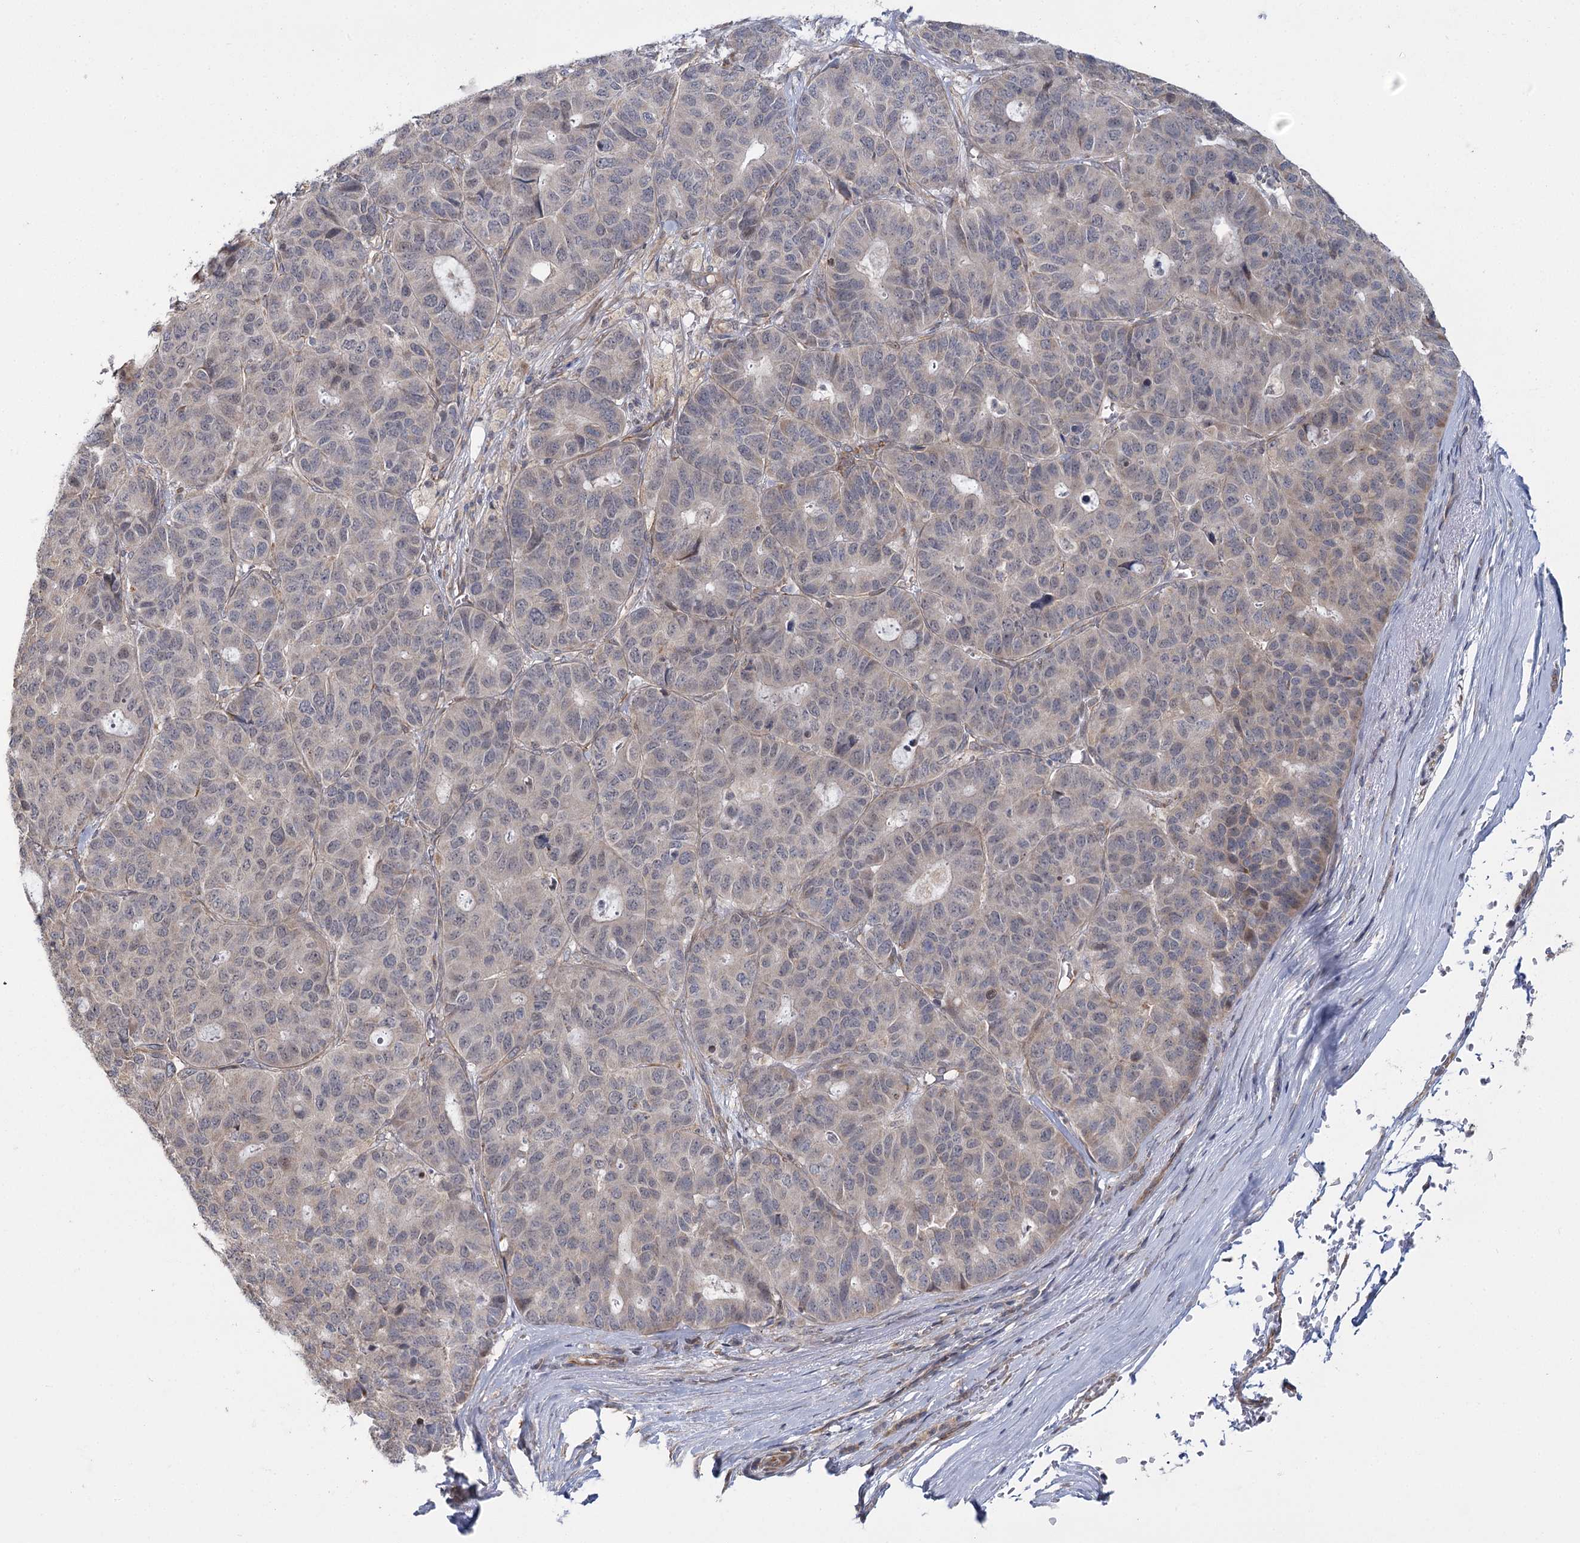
{"staining": {"intensity": "negative", "quantity": "none", "location": "none"}, "tissue": "pancreatic cancer", "cell_type": "Tumor cells", "image_type": "cancer", "snomed": [{"axis": "morphology", "description": "Adenocarcinoma, NOS"}, {"axis": "topography", "description": "Pancreas"}], "caption": "Immunohistochemistry of pancreatic cancer (adenocarcinoma) demonstrates no staining in tumor cells.", "gene": "TBC1D9B", "patient": {"sex": "male", "age": 50}}